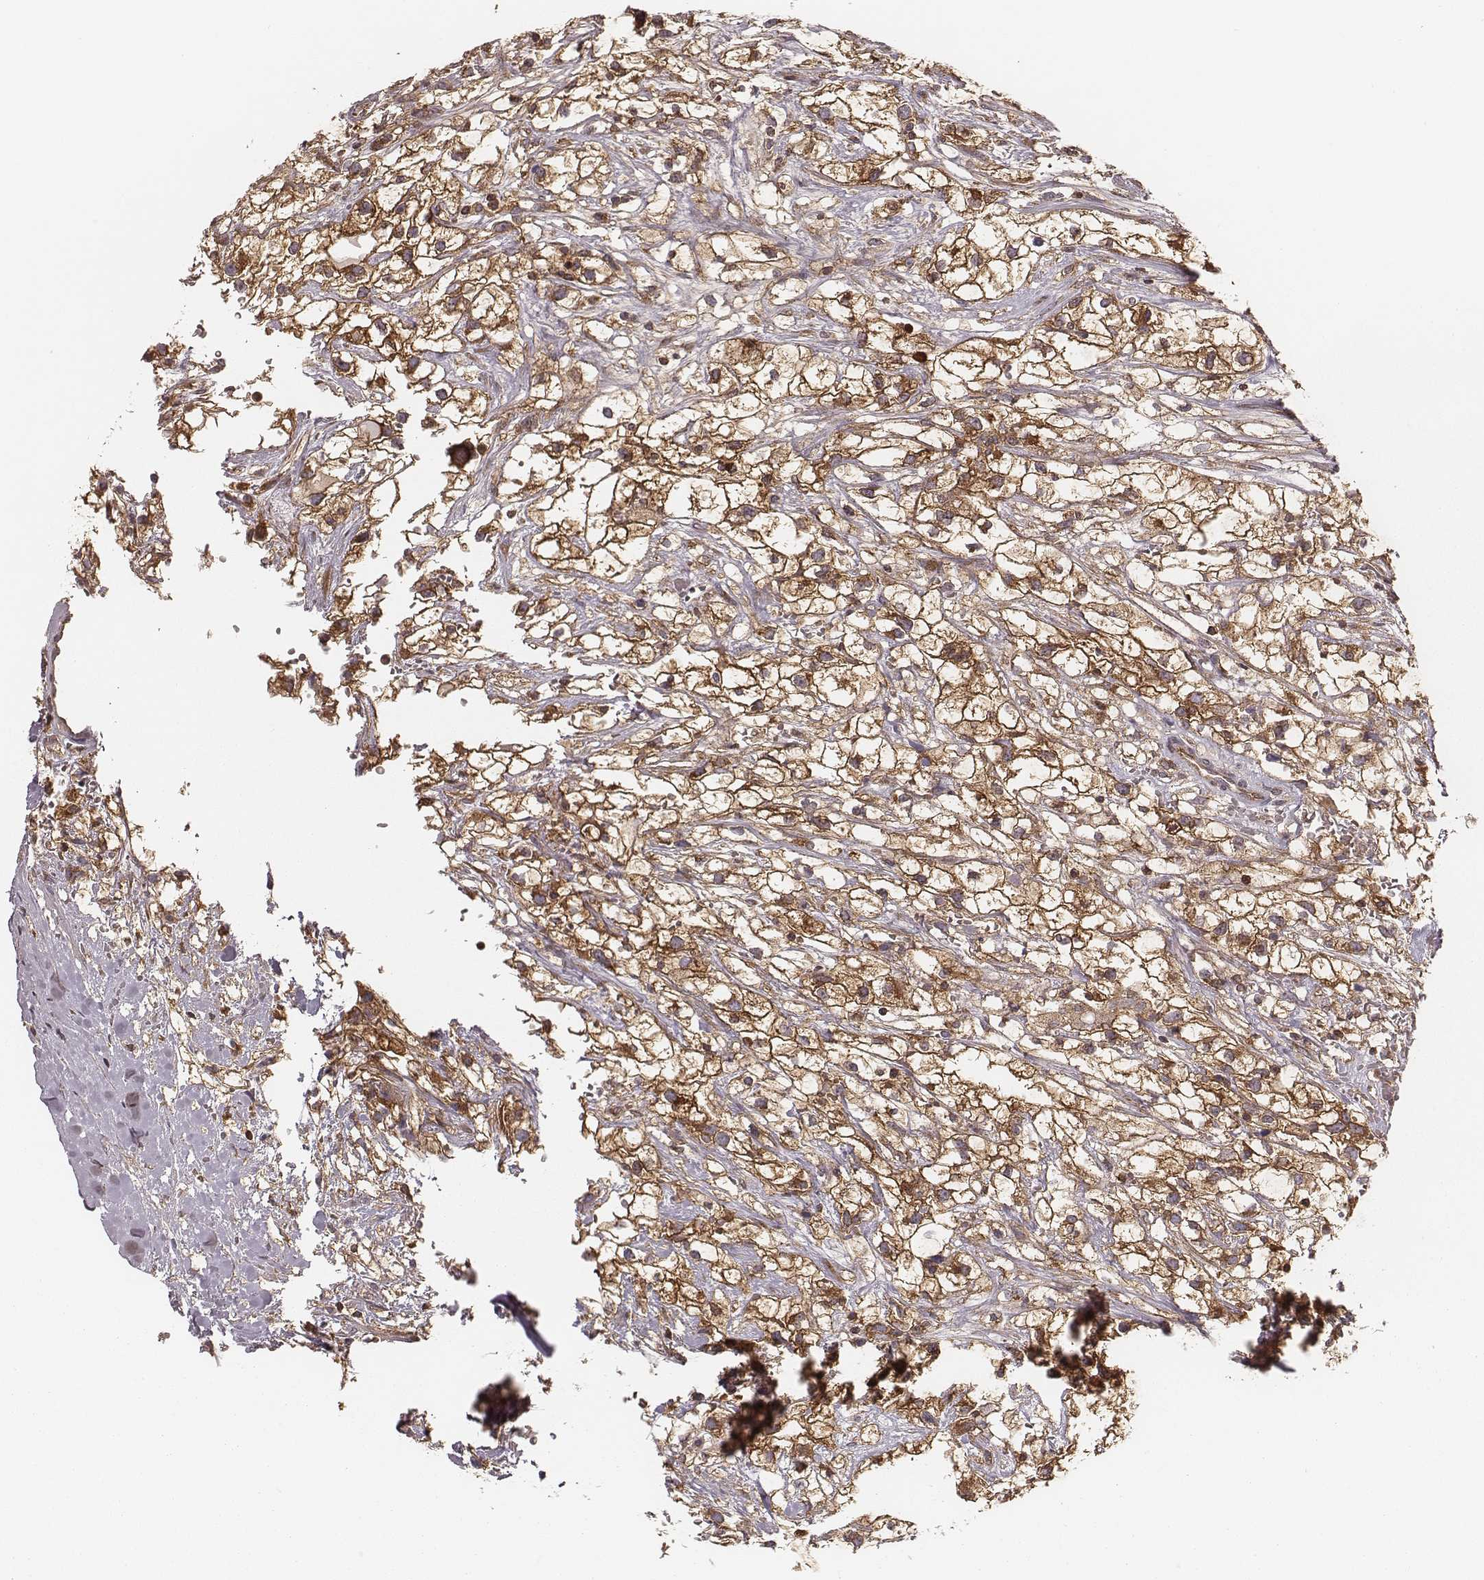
{"staining": {"intensity": "strong", "quantity": ">75%", "location": "cytoplasmic/membranous"}, "tissue": "renal cancer", "cell_type": "Tumor cells", "image_type": "cancer", "snomed": [{"axis": "morphology", "description": "Adenocarcinoma, NOS"}, {"axis": "topography", "description": "Kidney"}], "caption": "Brown immunohistochemical staining in human adenocarcinoma (renal) exhibits strong cytoplasmic/membranous staining in approximately >75% of tumor cells.", "gene": "CARS1", "patient": {"sex": "male", "age": 59}}